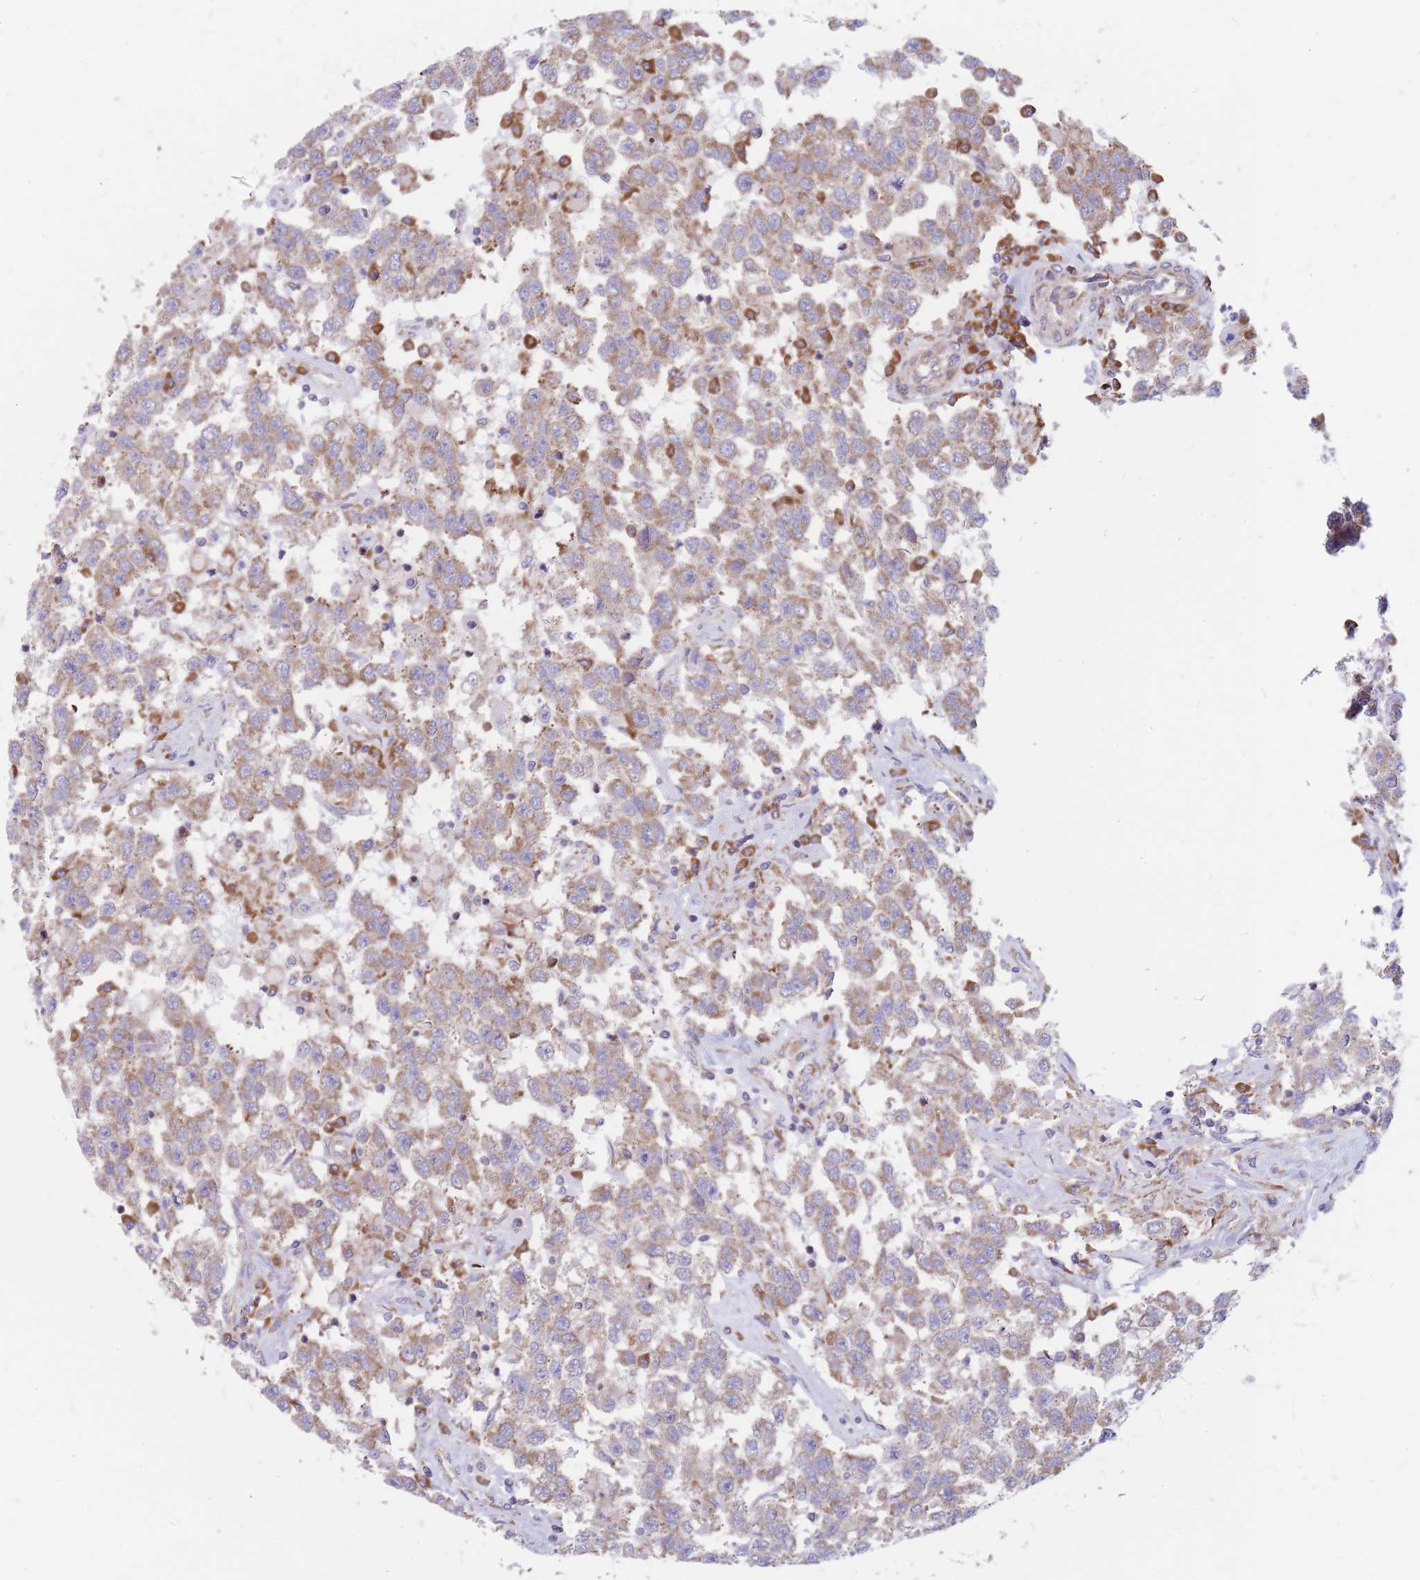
{"staining": {"intensity": "moderate", "quantity": ">75%", "location": "cytoplasmic/membranous"}, "tissue": "testis cancer", "cell_type": "Tumor cells", "image_type": "cancer", "snomed": [{"axis": "morphology", "description": "Seminoma, NOS"}, {"axis": "topography", "description": "Testis"}], "caption": "DAB immunohistochemical staining of testis cancer reveals moderate cytoplasmic/membranous protein expression in about >75% of tumor cells.", "gene": "RPL8", "patient": {"sex": "male", "age": 41}}